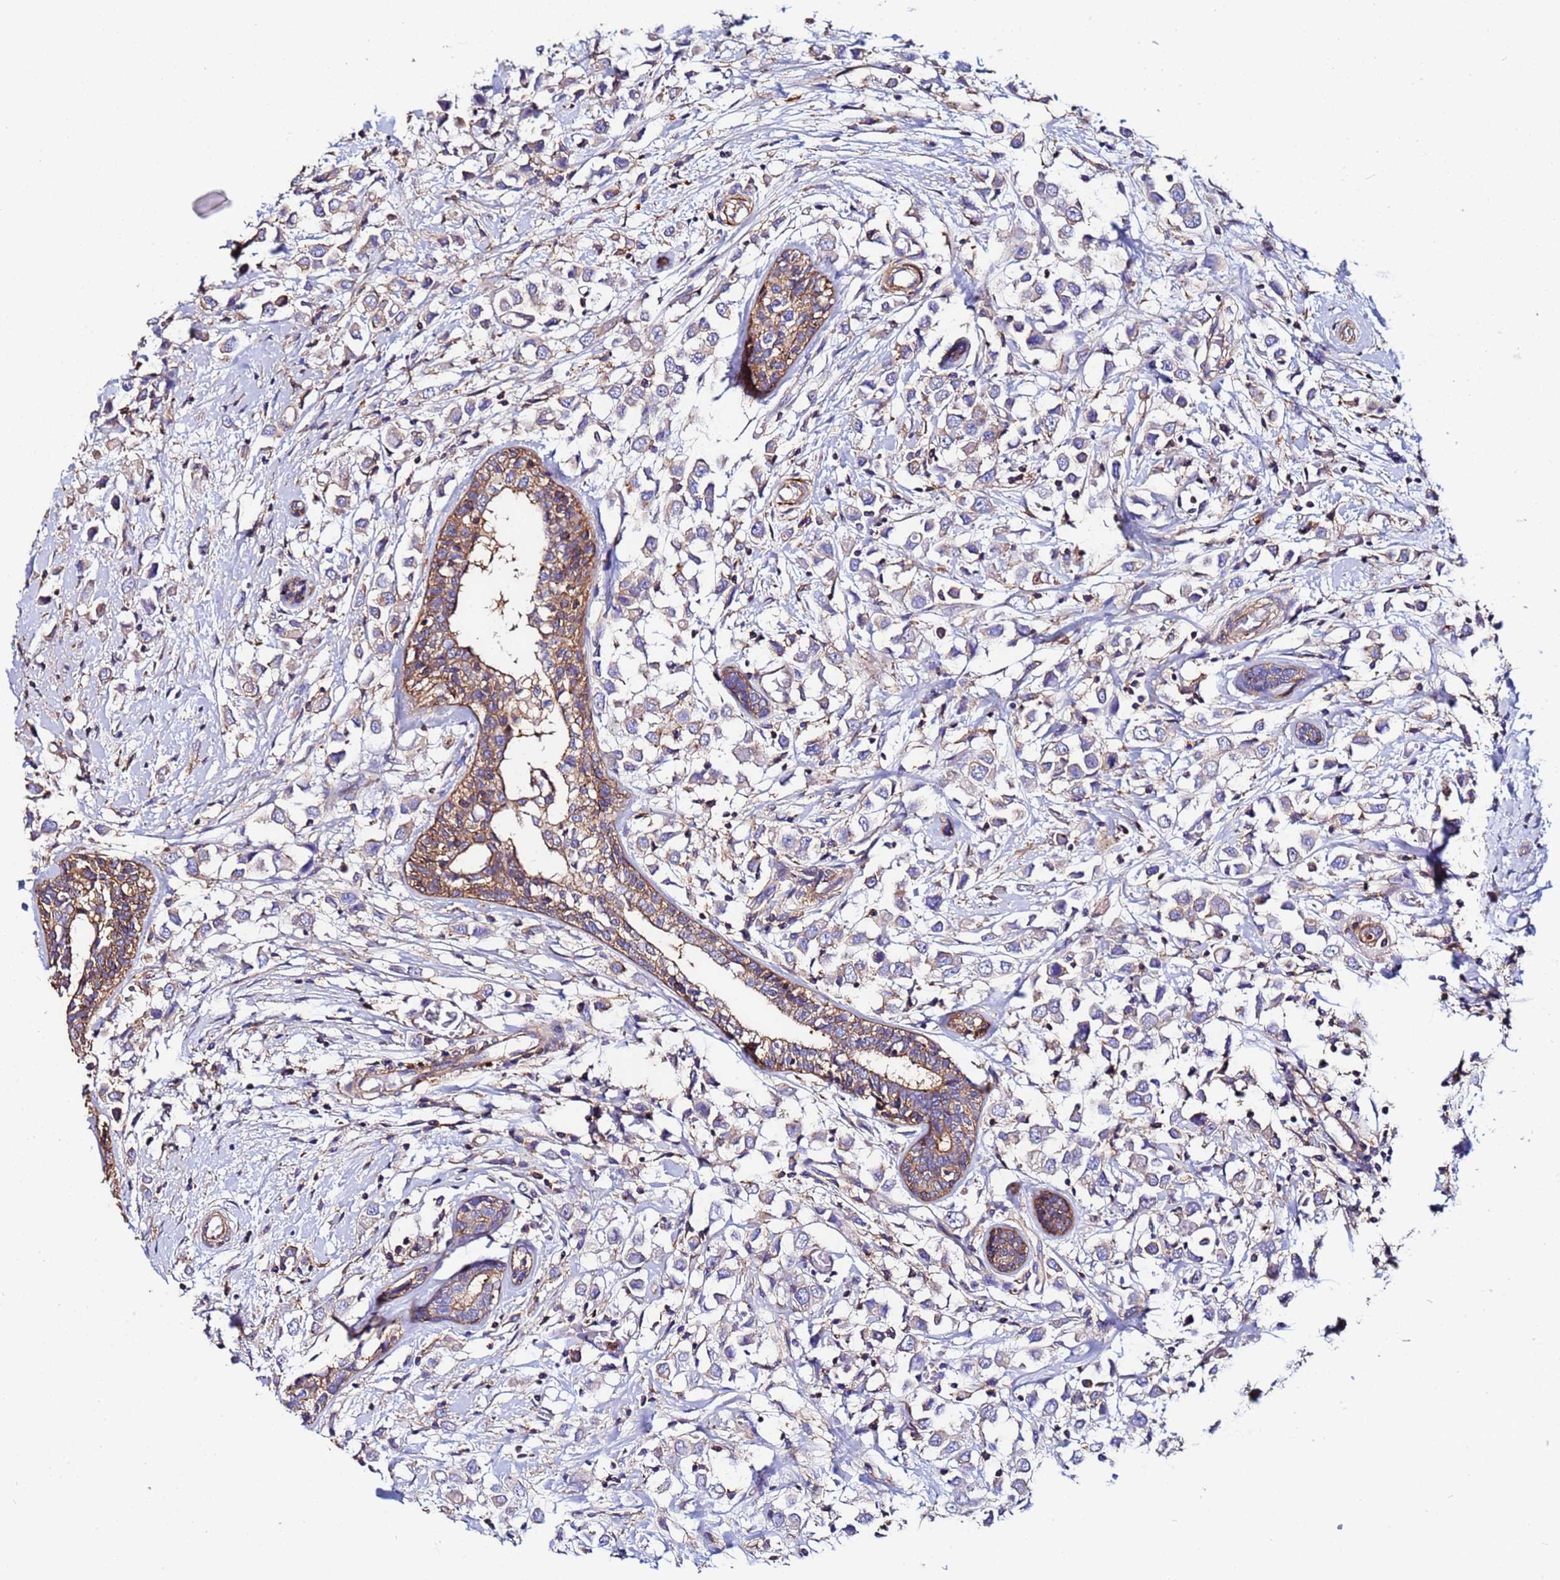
{"staining": {"intensity": "negative", "quantity": "none", "location": "none"}, "tissue": "breast cancer", "cell_type": "Tumor cells", "image_type": "cancer", "snomed": [{"axis": "morphology", "description": "Duct carcinoma"}, {"axis": "topography", "description": "Breast"}], "caption": "A high-resolution image shows IHC staining of breast cancer (intraductal carcinoma), which demonstrates no significant staining in tumor cells.", "gene": "POTEE", "patient": {"sex": "female", "age": 61}}